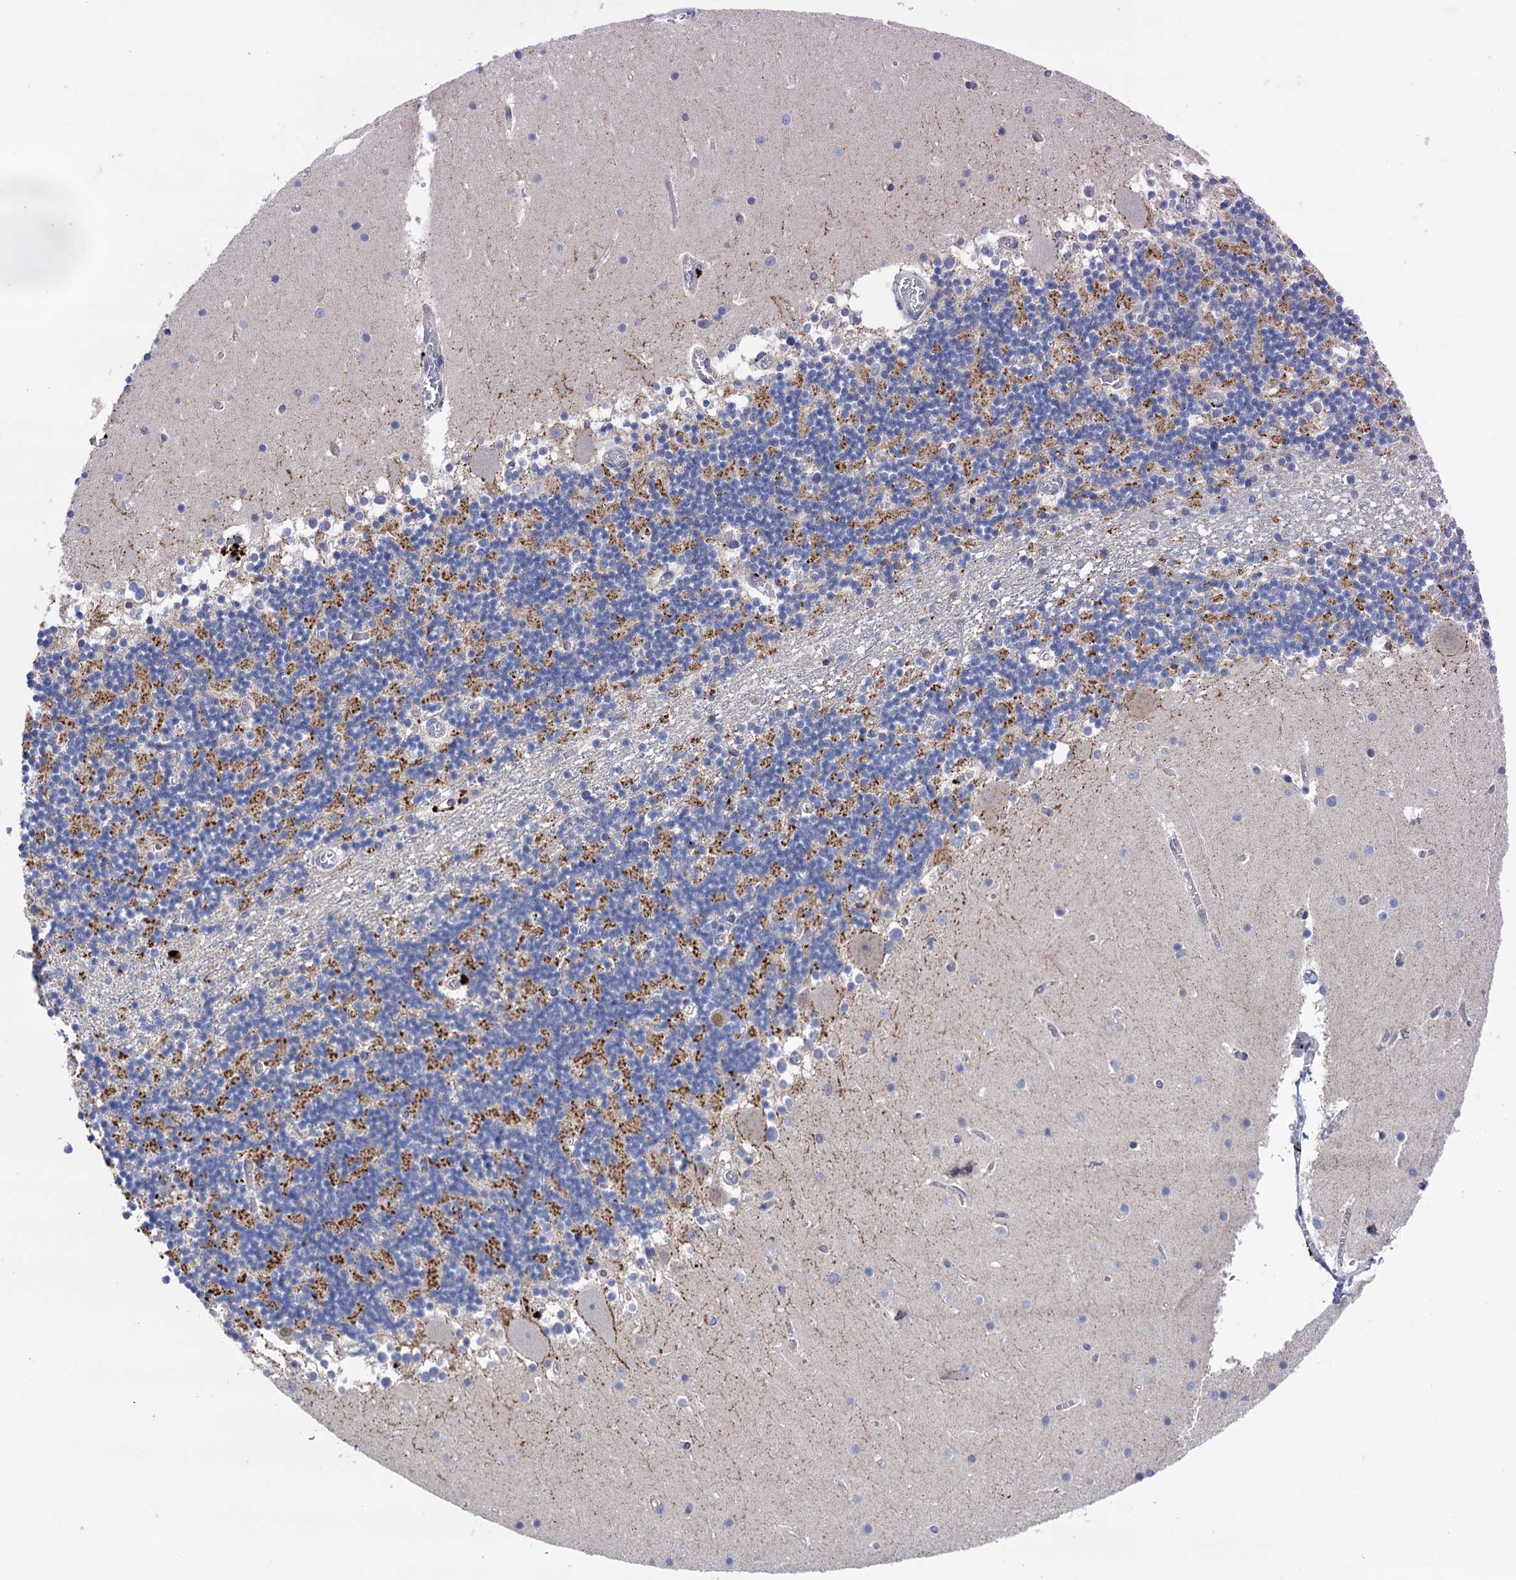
{"staining": {"intensity": "moderate", "quantity": "<25%", "location": "cytoplasmic/membranous"}, "tissue": "cerebellum", "cell_type": "Cells in granular layer", "image_type": "normal", "snomed": [{"axis": "morphology", "description": "Normal tissue, NOS"}, {"axis": "topography", "description": "Cerebellum"}], "caption": "Immunohistochemical staining of normal human cerebellum demonstrates <25% levels of moderate cytoplasmic/membranous protein staining in about <25% of cells in granular layer.", "gene": "ZNRD2", "patient": {"sex": "female", "age": 28}}